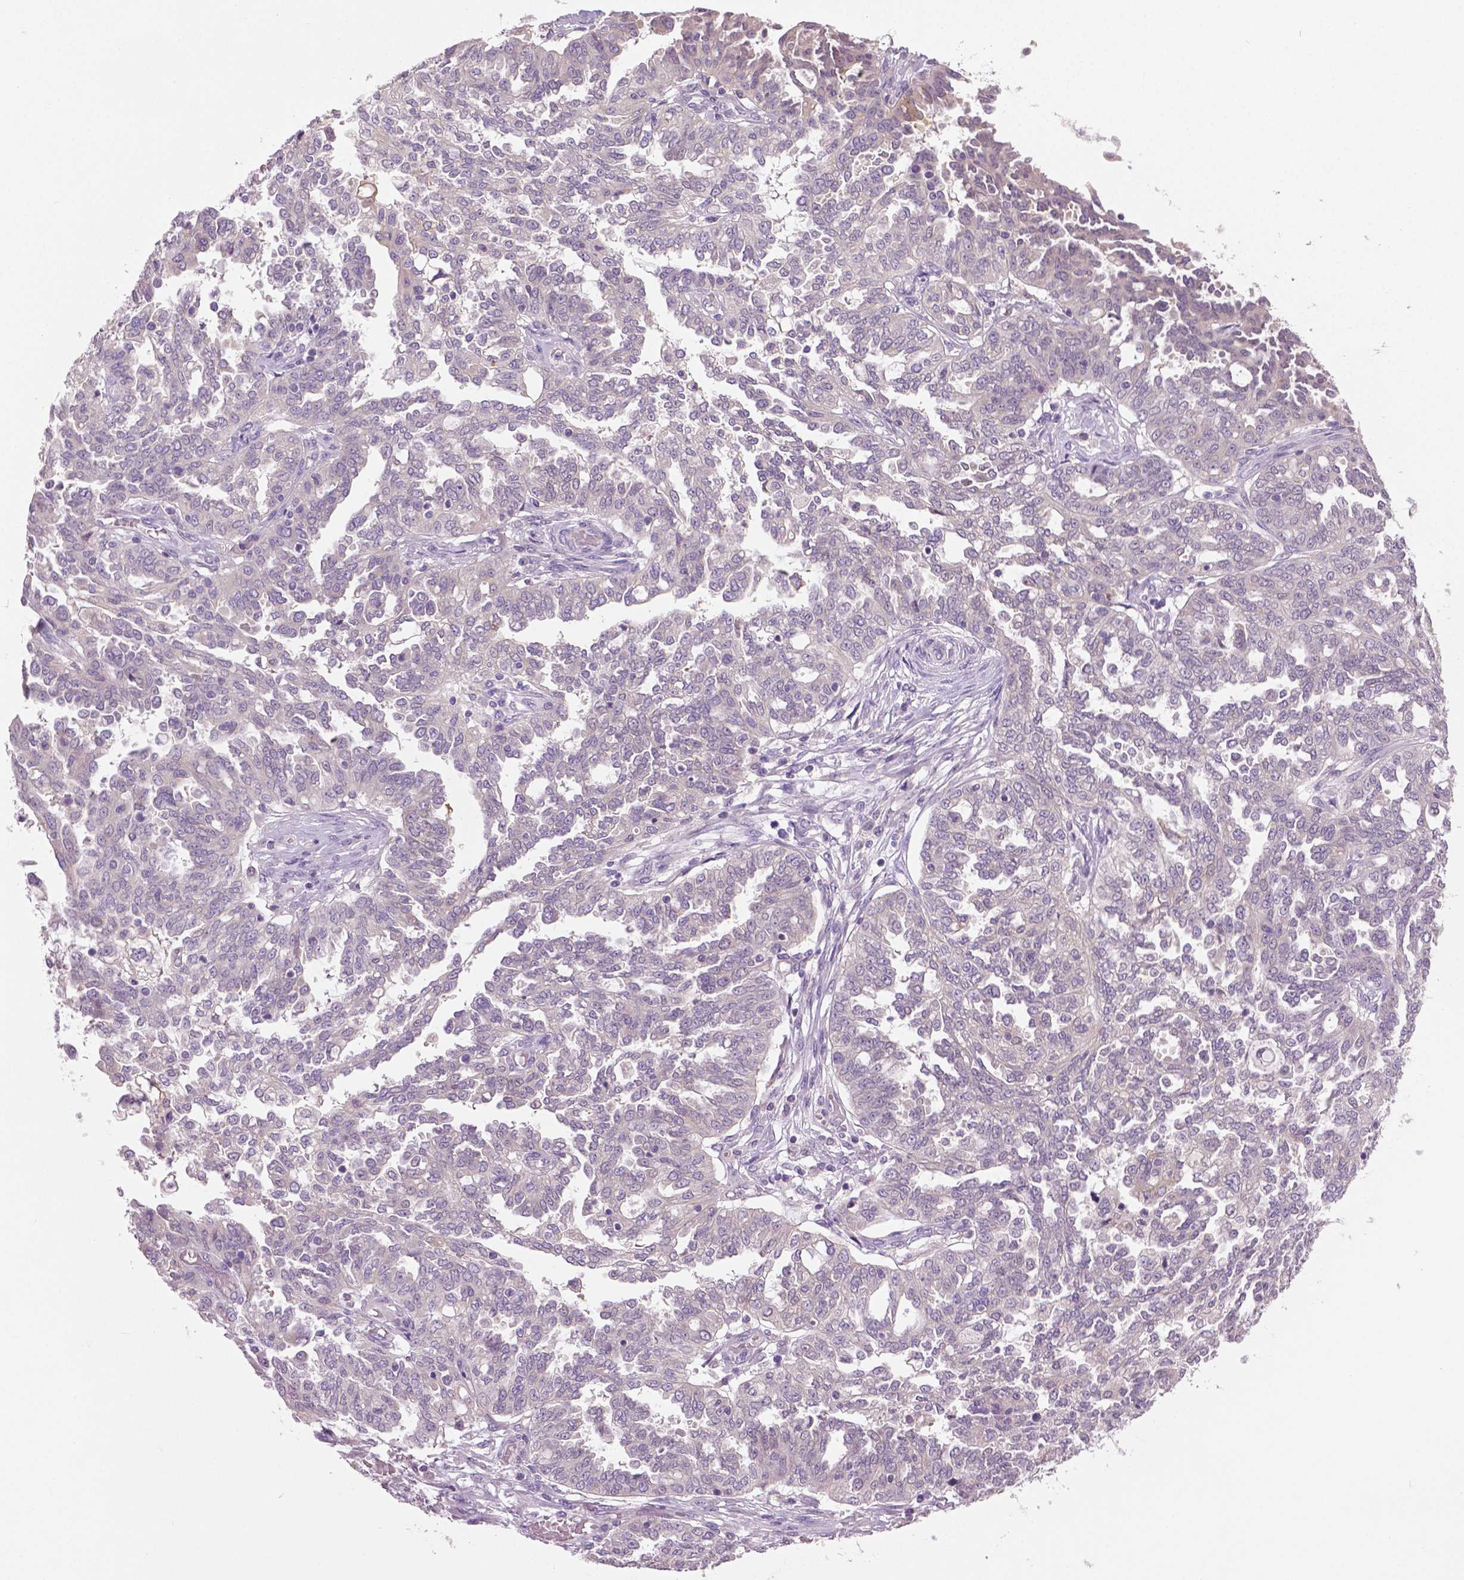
{"staining": {"intensity": "negative", "quantity": "none", "location": "none"}, "tissue": "ovarian cancer", "cell_type": "Tumor cells", "image_type": "cancer", "snomed": [{"axis": "morphology", "description": "Cystadenocarcinoma, serous, NOS"}, {"axis": "topography", "description": "Ovary"}], "caption": "The immunohistochemistry (IHC) image has no significant expression in tumor cells of ovarian serous cystadenocarcinoma tissue.", "gene": "DNAH12", "patient": {"sex": "female", "age": 67}}